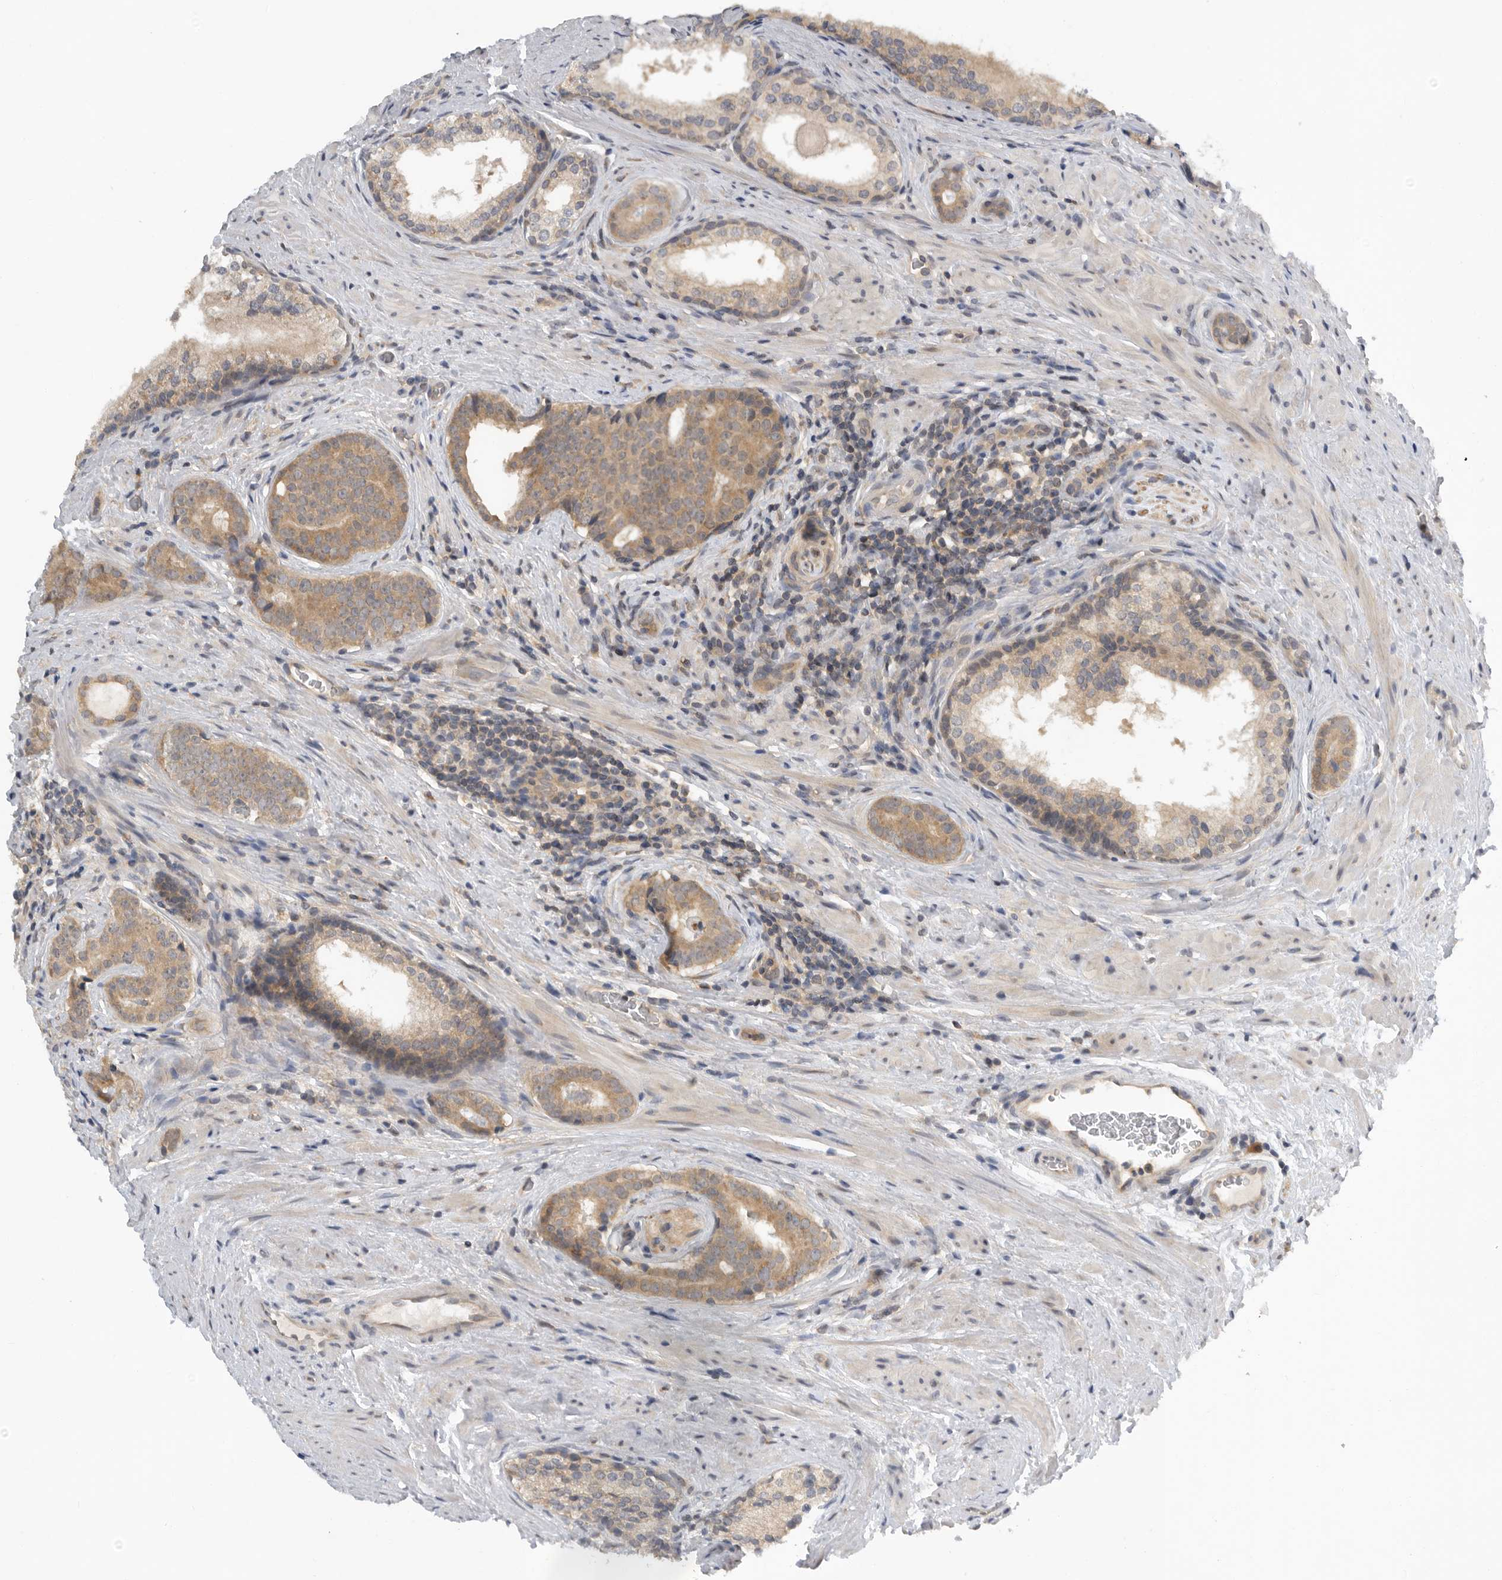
{"staining": {"intensity": "moderate", "quantity": ">75%", "location": "cytoplasmic/membranous"}, "tissue": "prostate cancer", "cell_type": "Tumor cells", "image_type": "cancer", "snomed": [{"axis": "morphology", "description": "Adenocarcinoma, High grade"}, {"axis": "topography", "description": "Prostate"}], "caption": "Protein staining of prostate cancer tissue exhibits moderate cytoplasmic/membranous positivity in approximately >75% of tumor cells. (DAB IHC, brown staining for protein, blue staining for nuclei).", "gene": "AASDHPPT", "patient": {"sex": "male", "age": 56}}